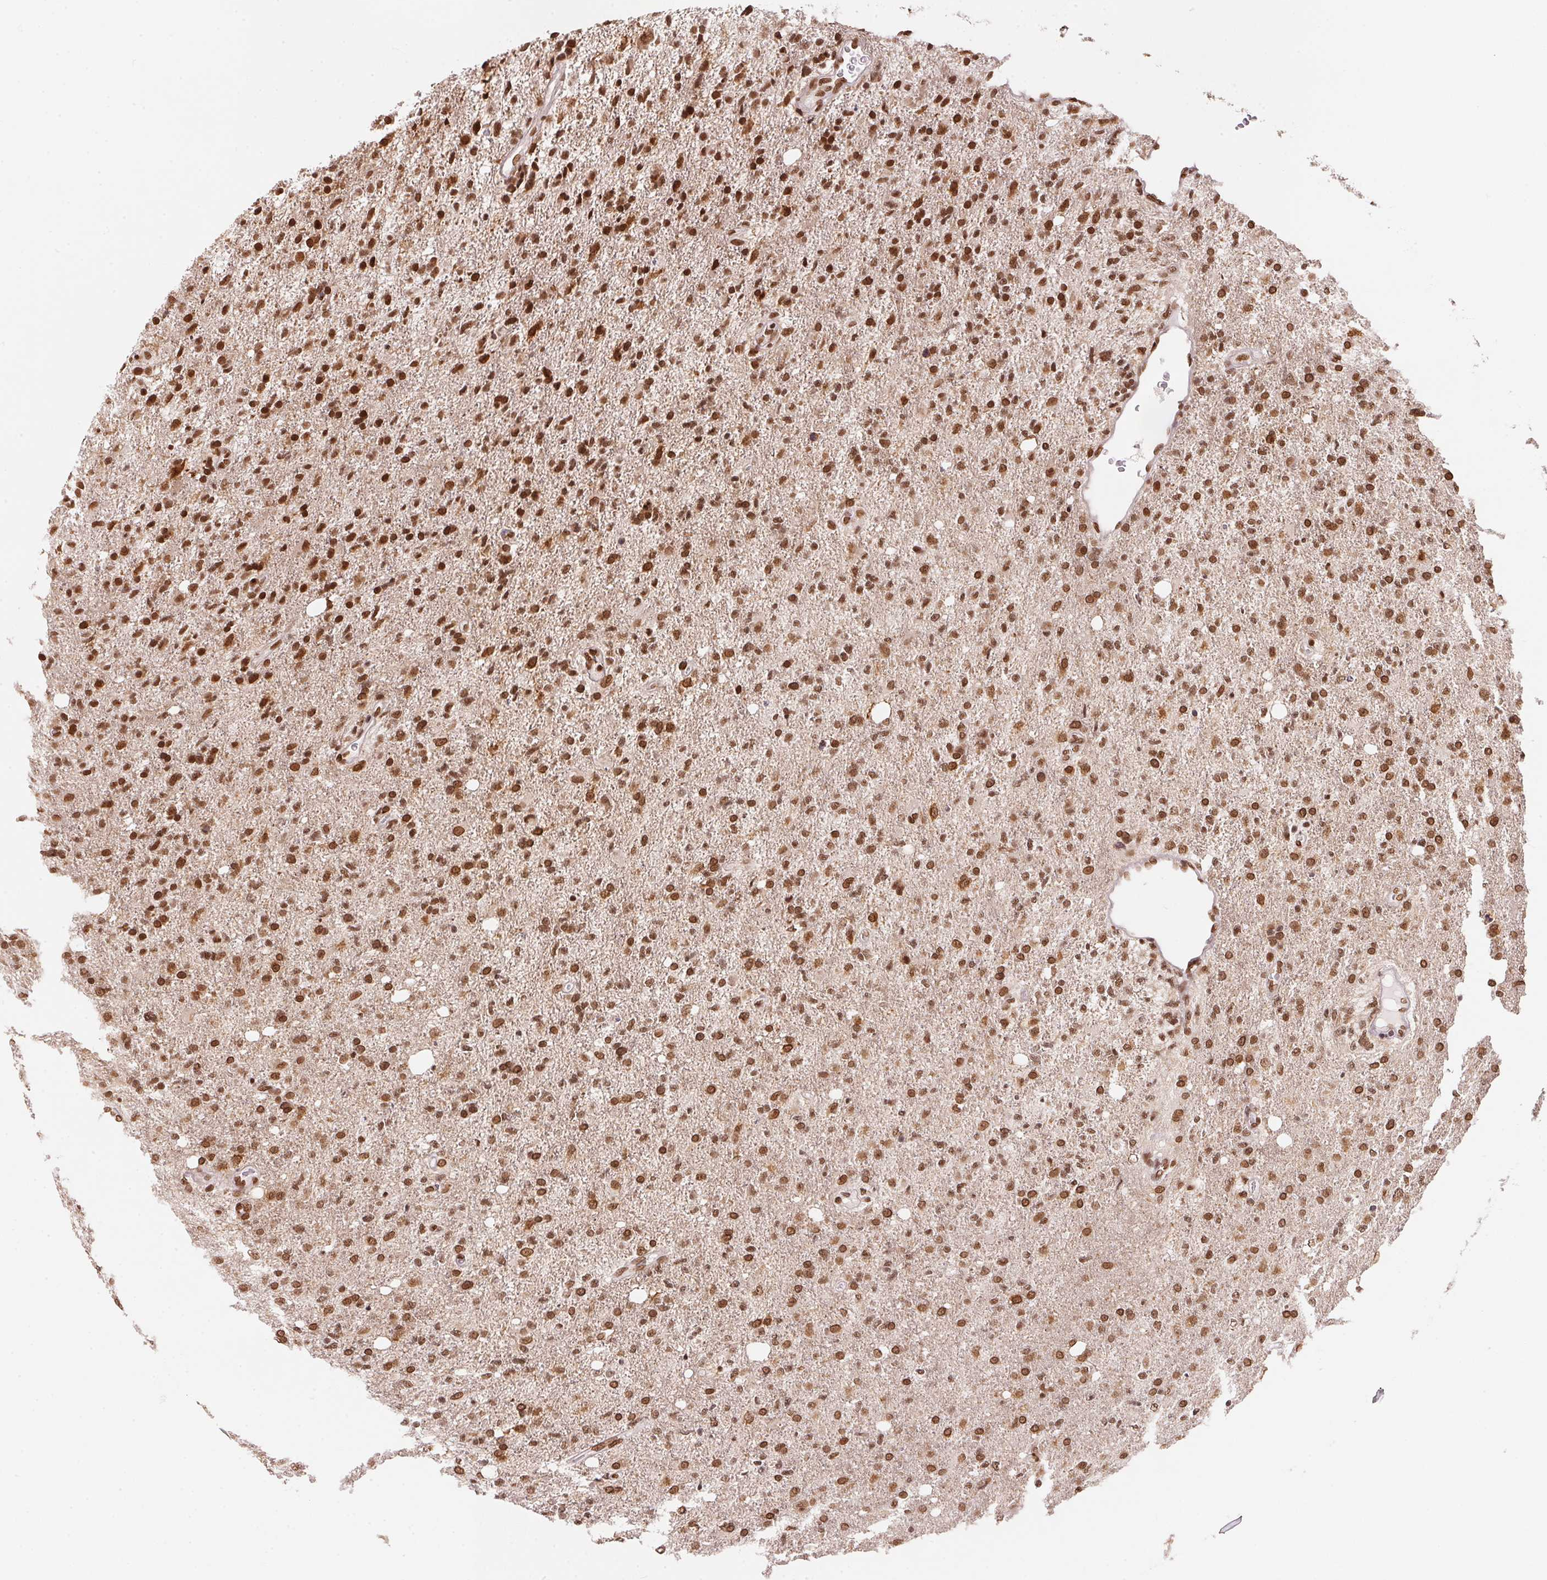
{"staining": {"intensity": "strong", "quantity": ">75%", "location": "nuclear"}, "tissue": "glioma", "cell_type": "Tumor cells", "image_type": "cancer", "snomed": [{"axis": "morphology", "description": "Glioma, malignant, High grade"}, {"axis": "topography", "description": "Cerebral cortex"}], "caption": "Immunohistochemistry micrograph of glioma stained for a protein (brown), which shows high levels of strong nuclear expression in about >75% of tumor cells.", "gene": "SAP30BP", "patient": {"sex": "male", "age": 70}}